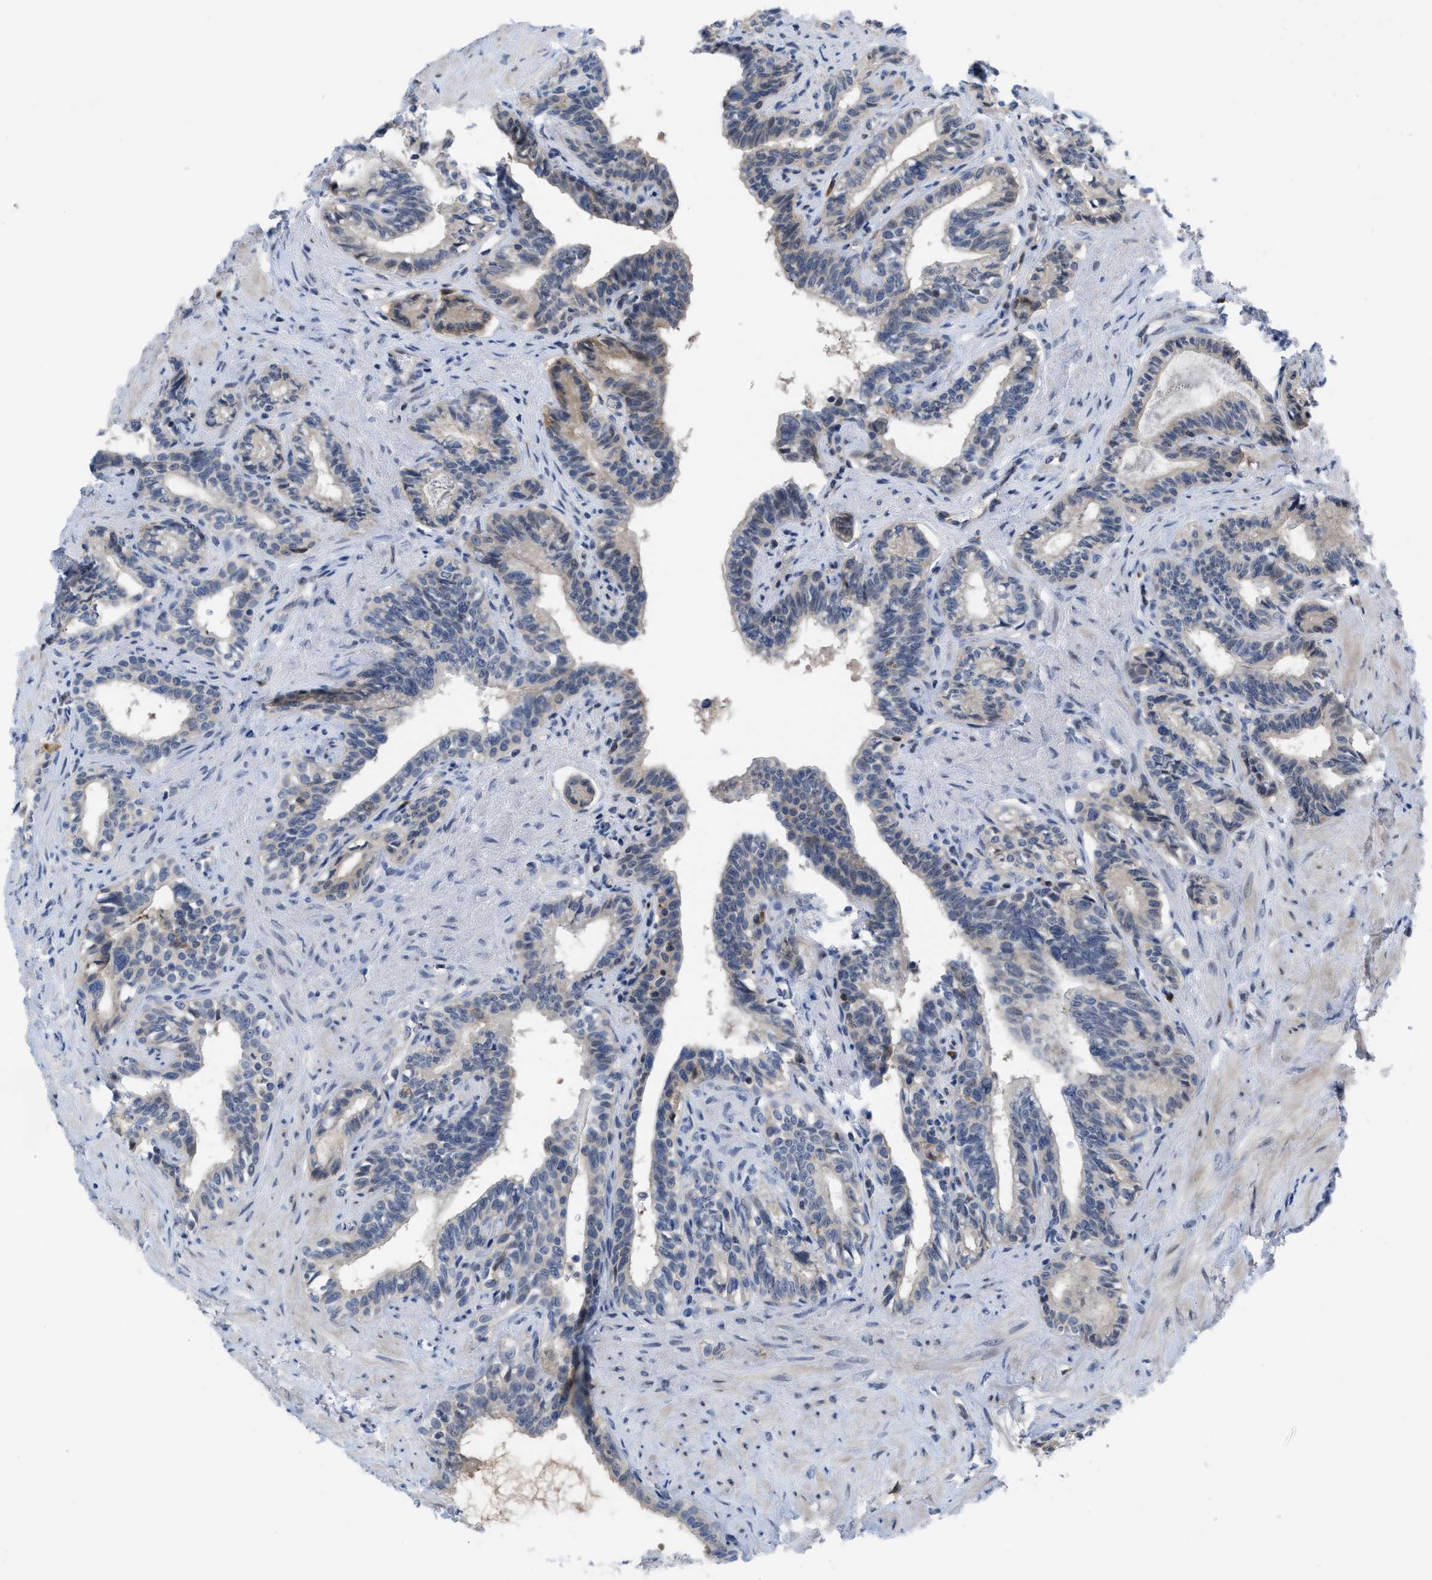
{"staining": {"intensity": "weak", "quantity": "<25%", "location": "cytoplasmic/membranous"}, "tissue": "seminal vesicle", "cell_type": "Glandular cells", "image_type": "normal", "snomed": [{"axis": "morphology", "description": "Normal tissue, NOS"}, {"axis": "morphology", "description": "Adenocarcinoma, High grade"}, {"axis": "topography", "description": "Prostate"}, {"axis": "topography", "description": "Seminal veicle"}], "caption": "Protein analysis of normal seminal vesicle displays no significant staining in glandular cells. (Brightfield microscopy of DAB immunohistochemistry (IHC) at high magnification).", "gene": "IL17RE", "patient": {"sex": "male", "age": 55}}